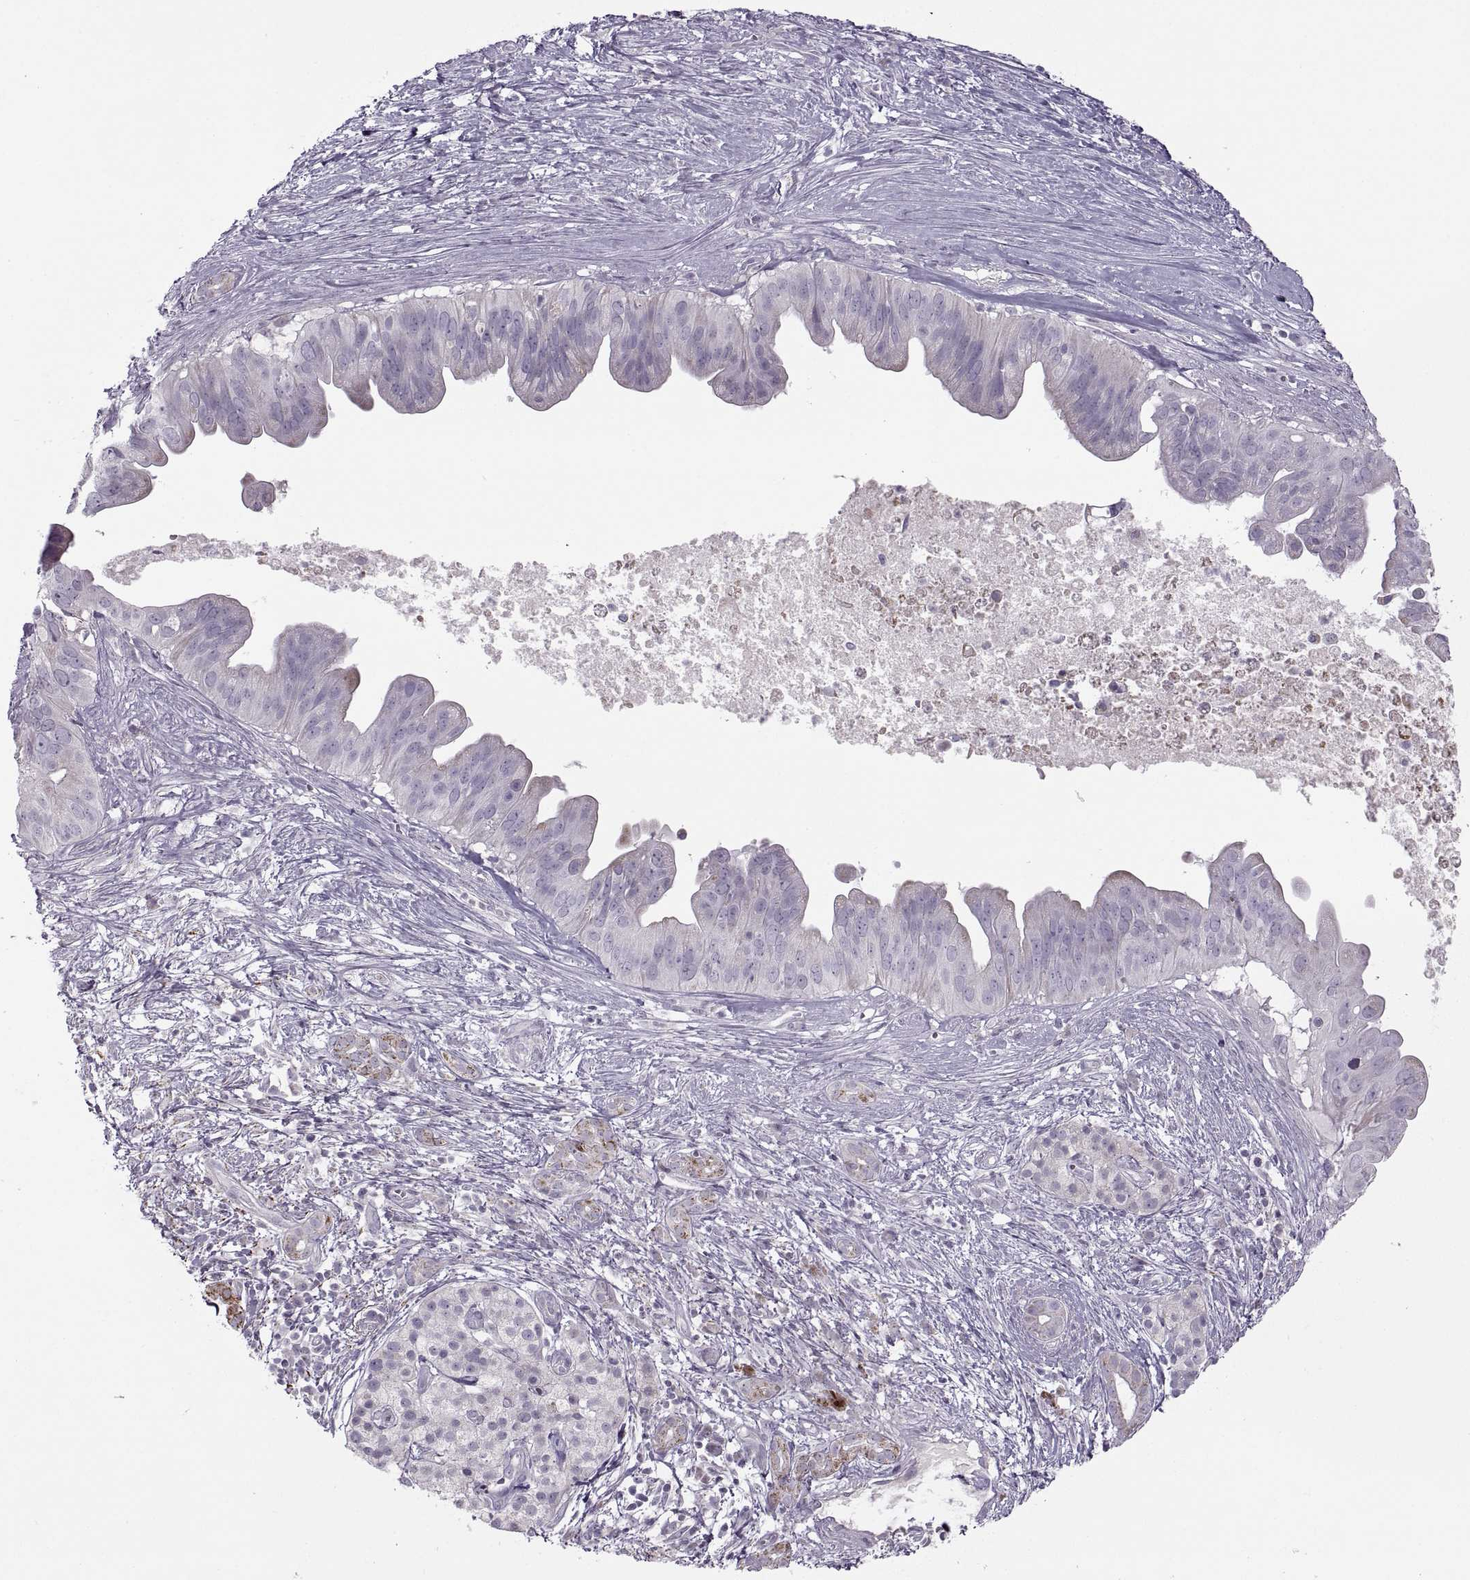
{"staining": {"intensity": "negative", "quantity": "none", "location": "none"}, "tissue": "pancreatic cancer", "cell_type": "Tumor cells", "image_type": "cancer", "snomed": [{"axis": "morphology", "description": "Adenocarcinoma, NOS"}, {"axis": "topography", "description": "Pancreas"}], "caption": "Tumor cells show no significant expression in adenocarcinoma (pancreatic).", "gene": "PIERCE1", "patient": {"sex": "male", "age": 61}}